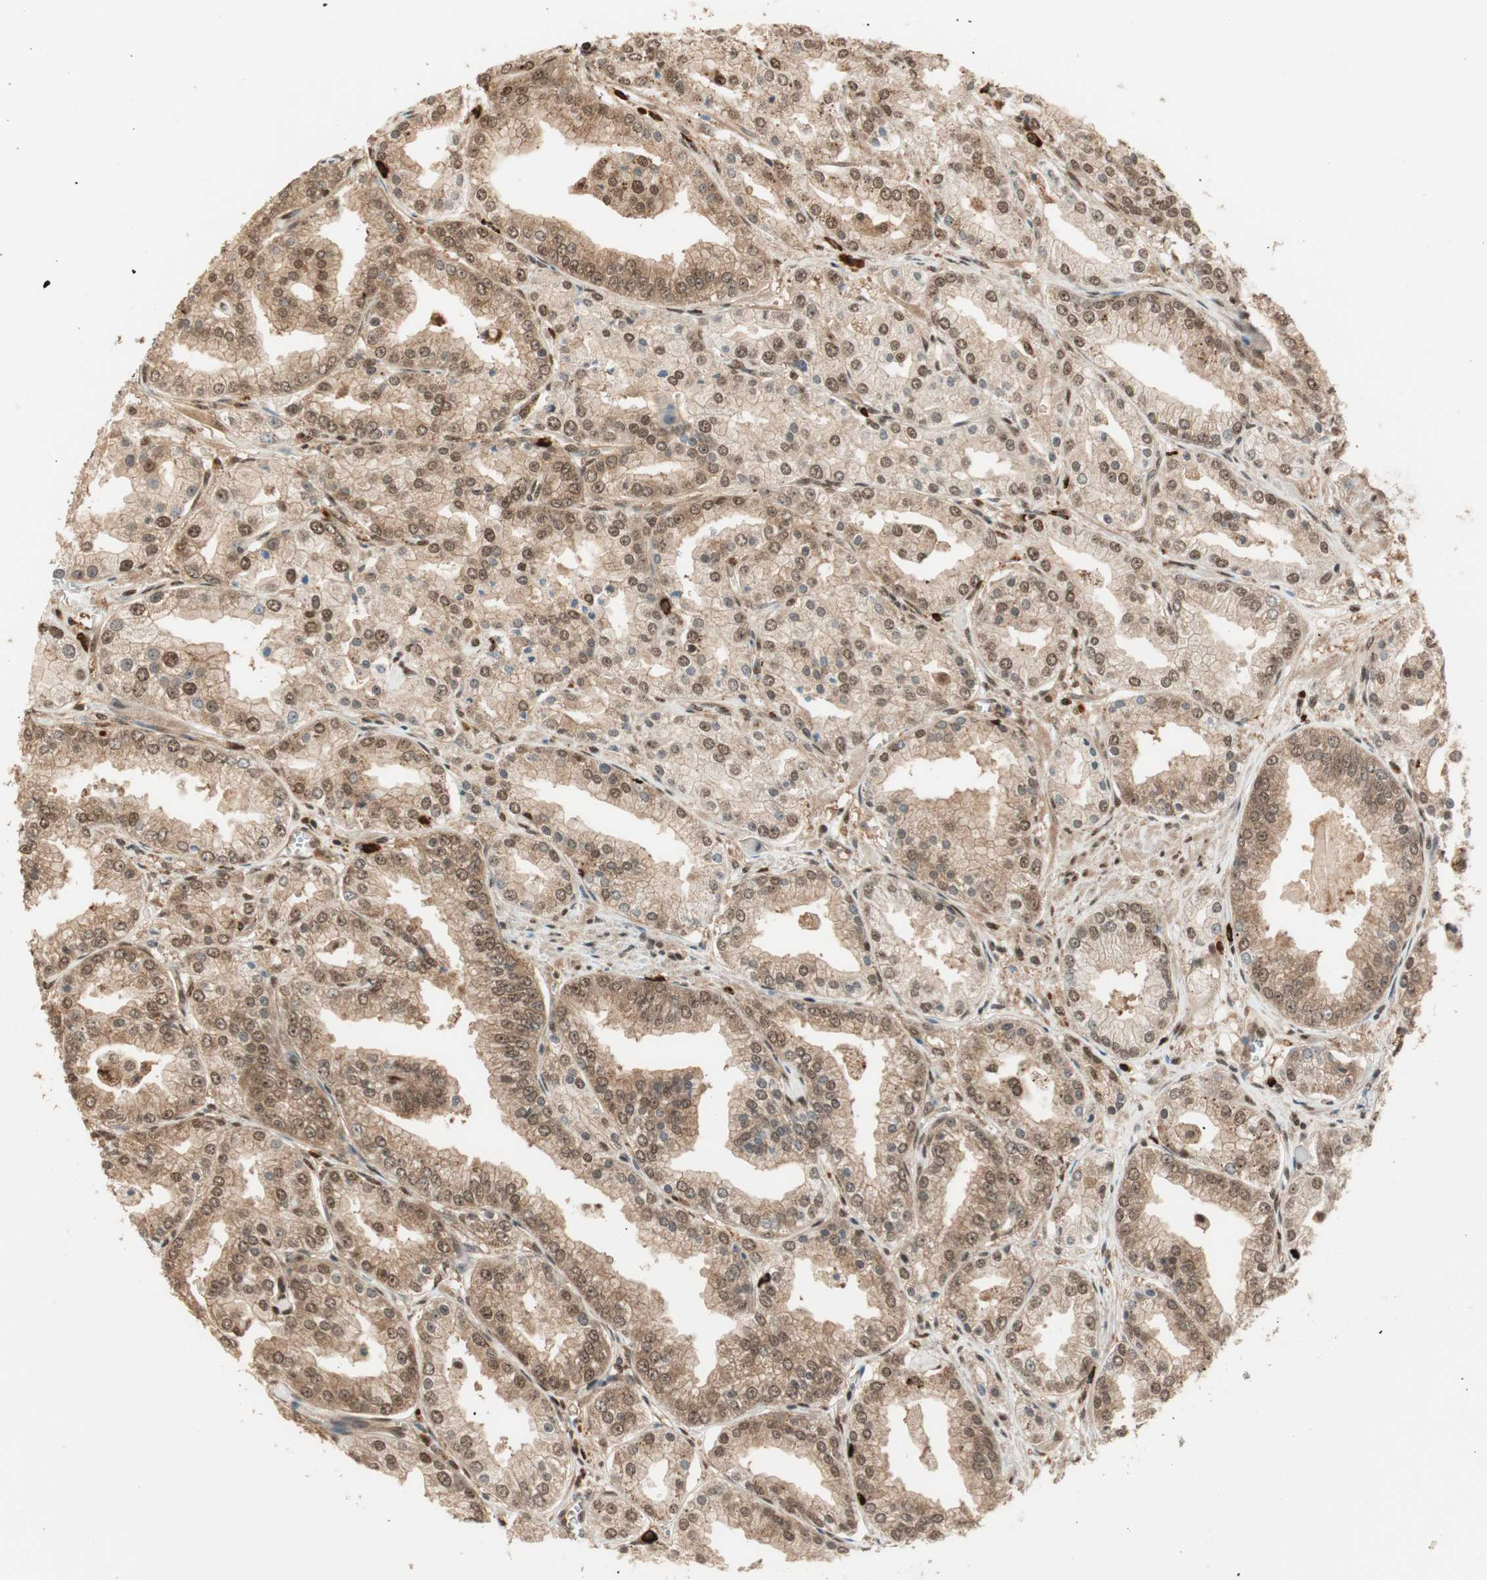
{"staining": {"intensity": "moderate", "quantity": ">75%", "location": "cytoplasmic/membranous,nuclear"}, "tissue": "prostate cancer", "cell_type": "Tumor cells", "image_type": "cancer", "snomed": [{"axis": "morphology", "description": "Adenocarcinoma, High grade"}, {"axis": "topography", "description": "Prostate"}], "caption": "Protein analysis of prostate cancer (high-grade adenocarcinoma) tissue reveals moderate cytoplasmic/membranous and nuclear expression in approximately >75% of tumor cells. The staining was performed using DAB (3,3'-diaminobenzidine), with brown indicating positive protein expression. Nuclei are stained blue with hematoxylin.", "gene": "ZNF443", "patient": {"sex": "male", "age": 61}}